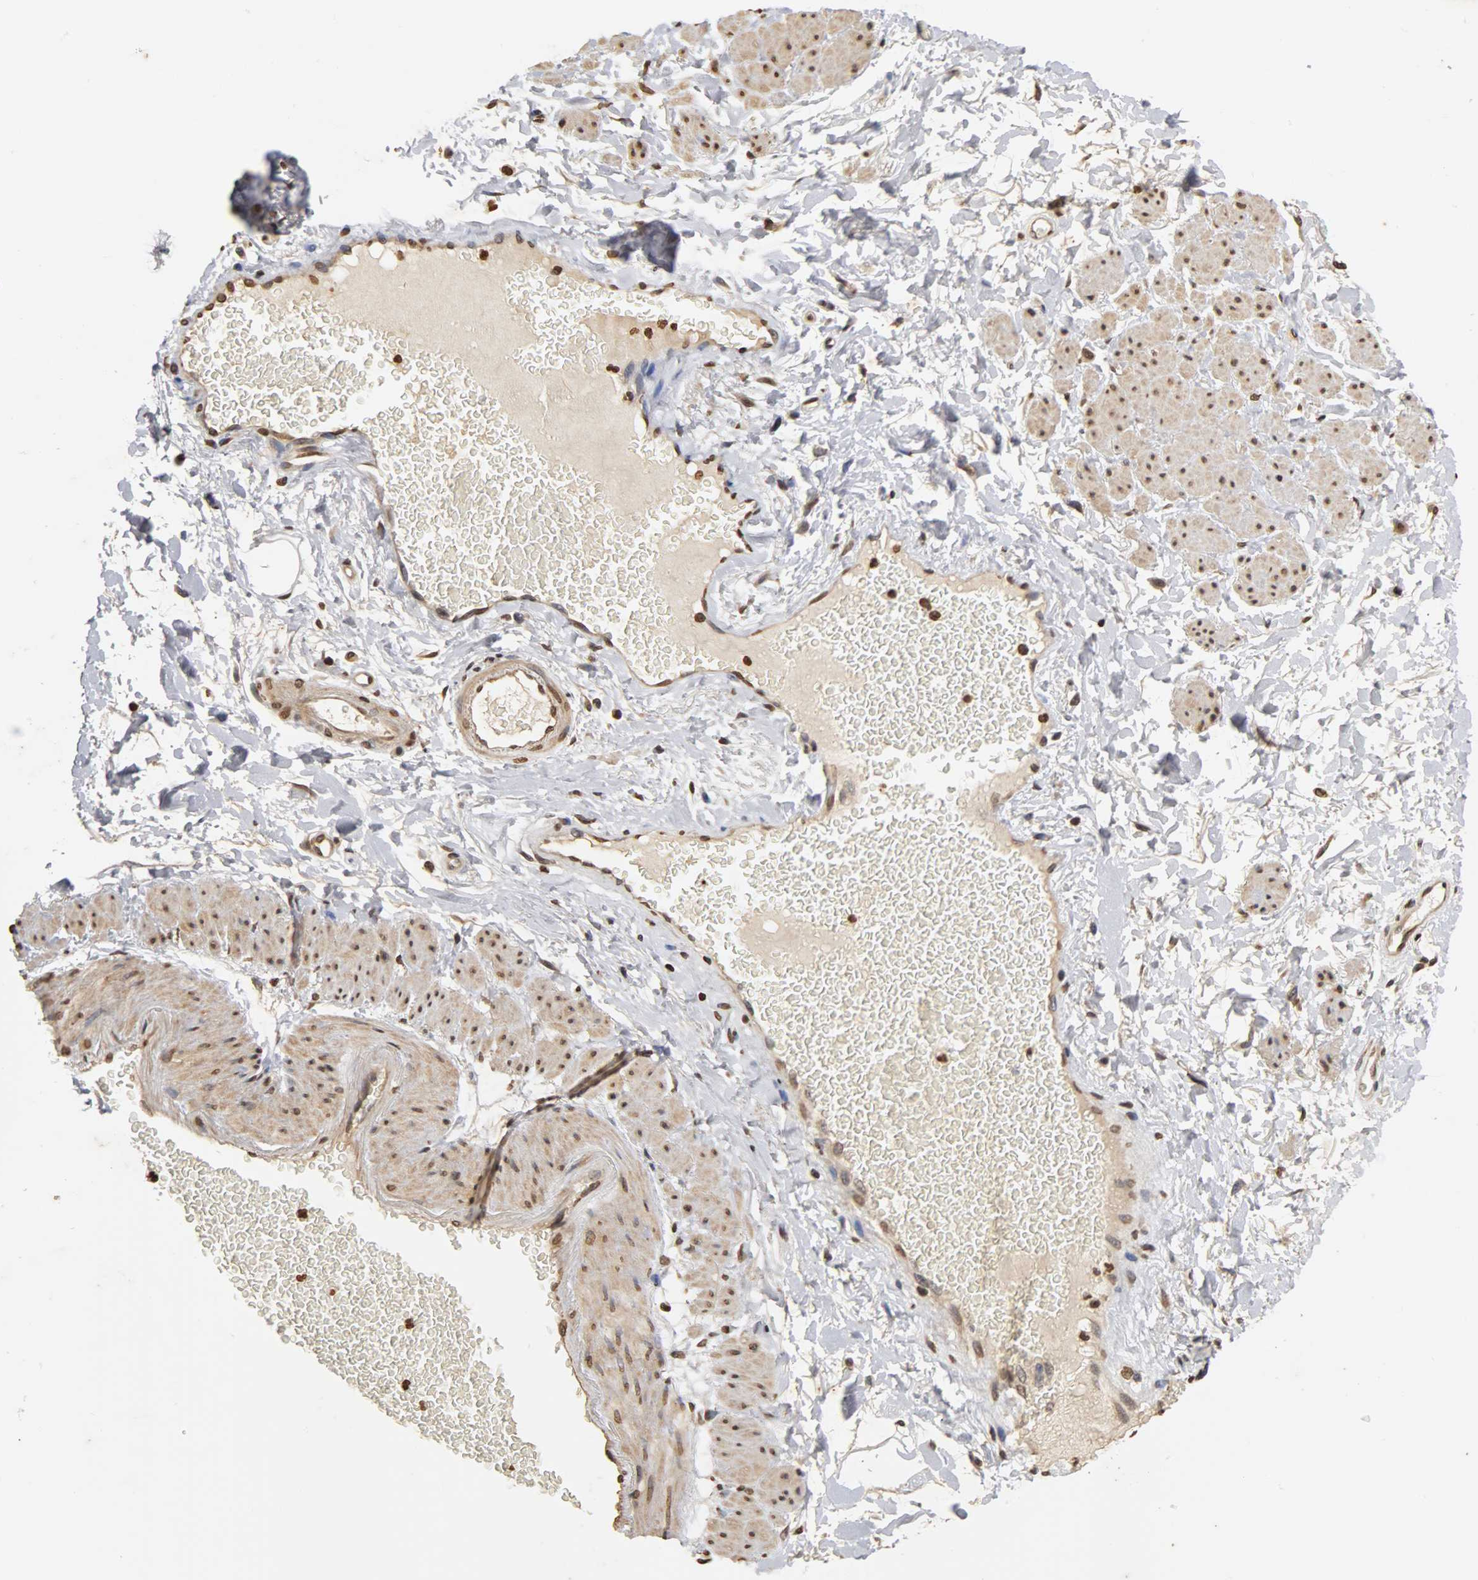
{"staining": {"intensity": "moderate", "quantity": "25%-75%", "location": "nuclear"}, "tissue": "adipose tissue", "cell_type": "Adipocytes", "image_type": "normal", "snomed": [{"axis": "morphology", "description": "Normal tissue, NOS"}, {"axis": "topography", "description": "Soft tissue"}, {"axis": "topography", "description": "Peripheral nerve tissue"}], "caption": "Adipocytes demonstrate medium levels of moderate nuclear expression in about 25%-75% of cells in benign human adipose tissue. Nuclei are stained in blue.", "gene": "ERCC2", "patient": {"sex": "female", "age": 71}}